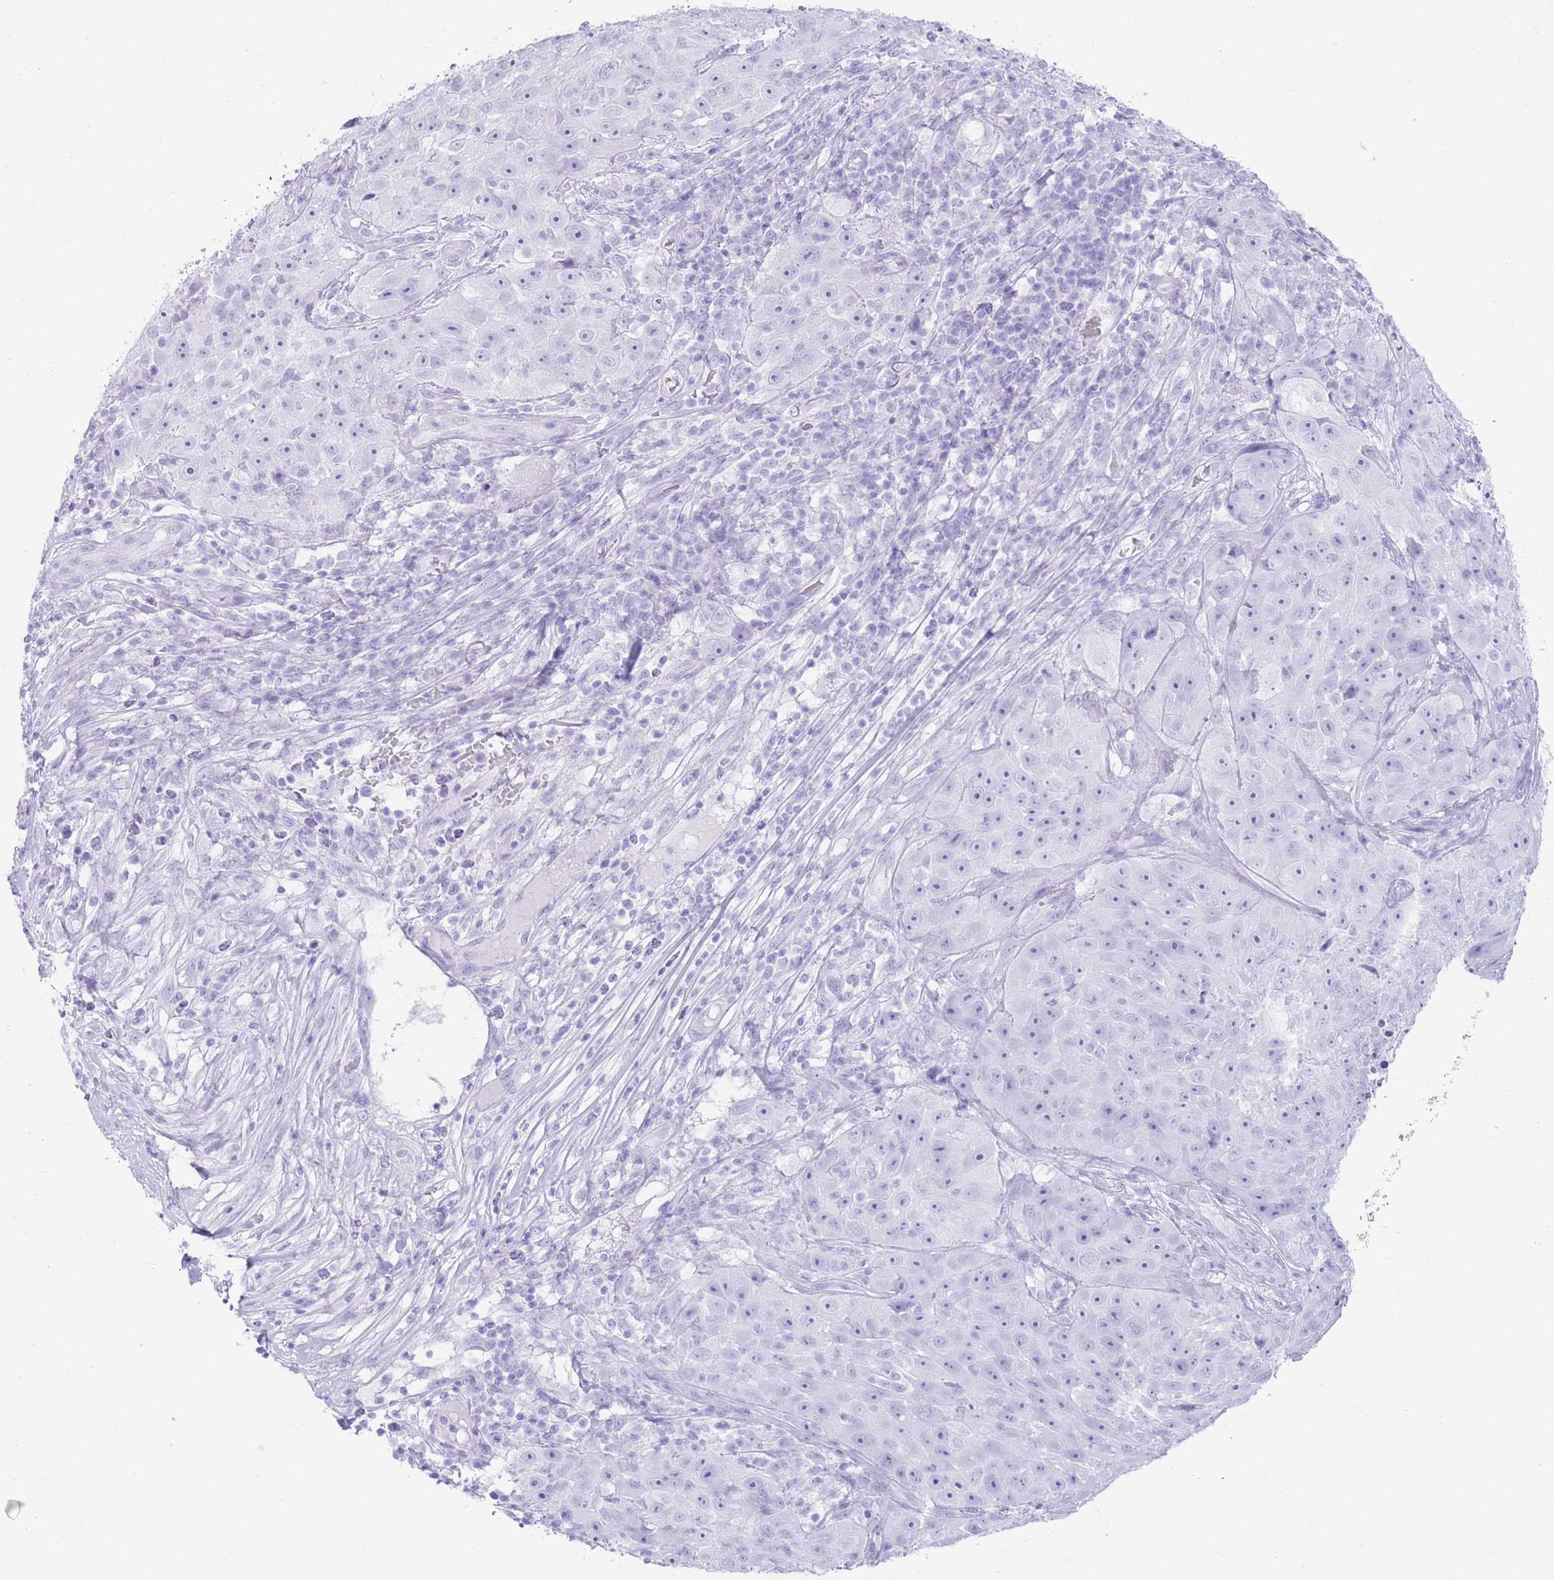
{"staining": {"intensity": "negative", "quantity": "none", "location": "none"}, "tissue": "skin cancer", "cell_type": "Tumor cells", "image_type": "cancer", "snomed": [{"axis": "morphology", "description": "Squamous cell carcinoma, NOS"}, {"axis": "topography", "description": "Skin"}], "caption": "Protein analysis of skin cancer (squamous cell carcinoma) exhibits no significant staining in tumor cells.", "gene": "ELOA2", "patient": {"sex": "female", "age": 87}}